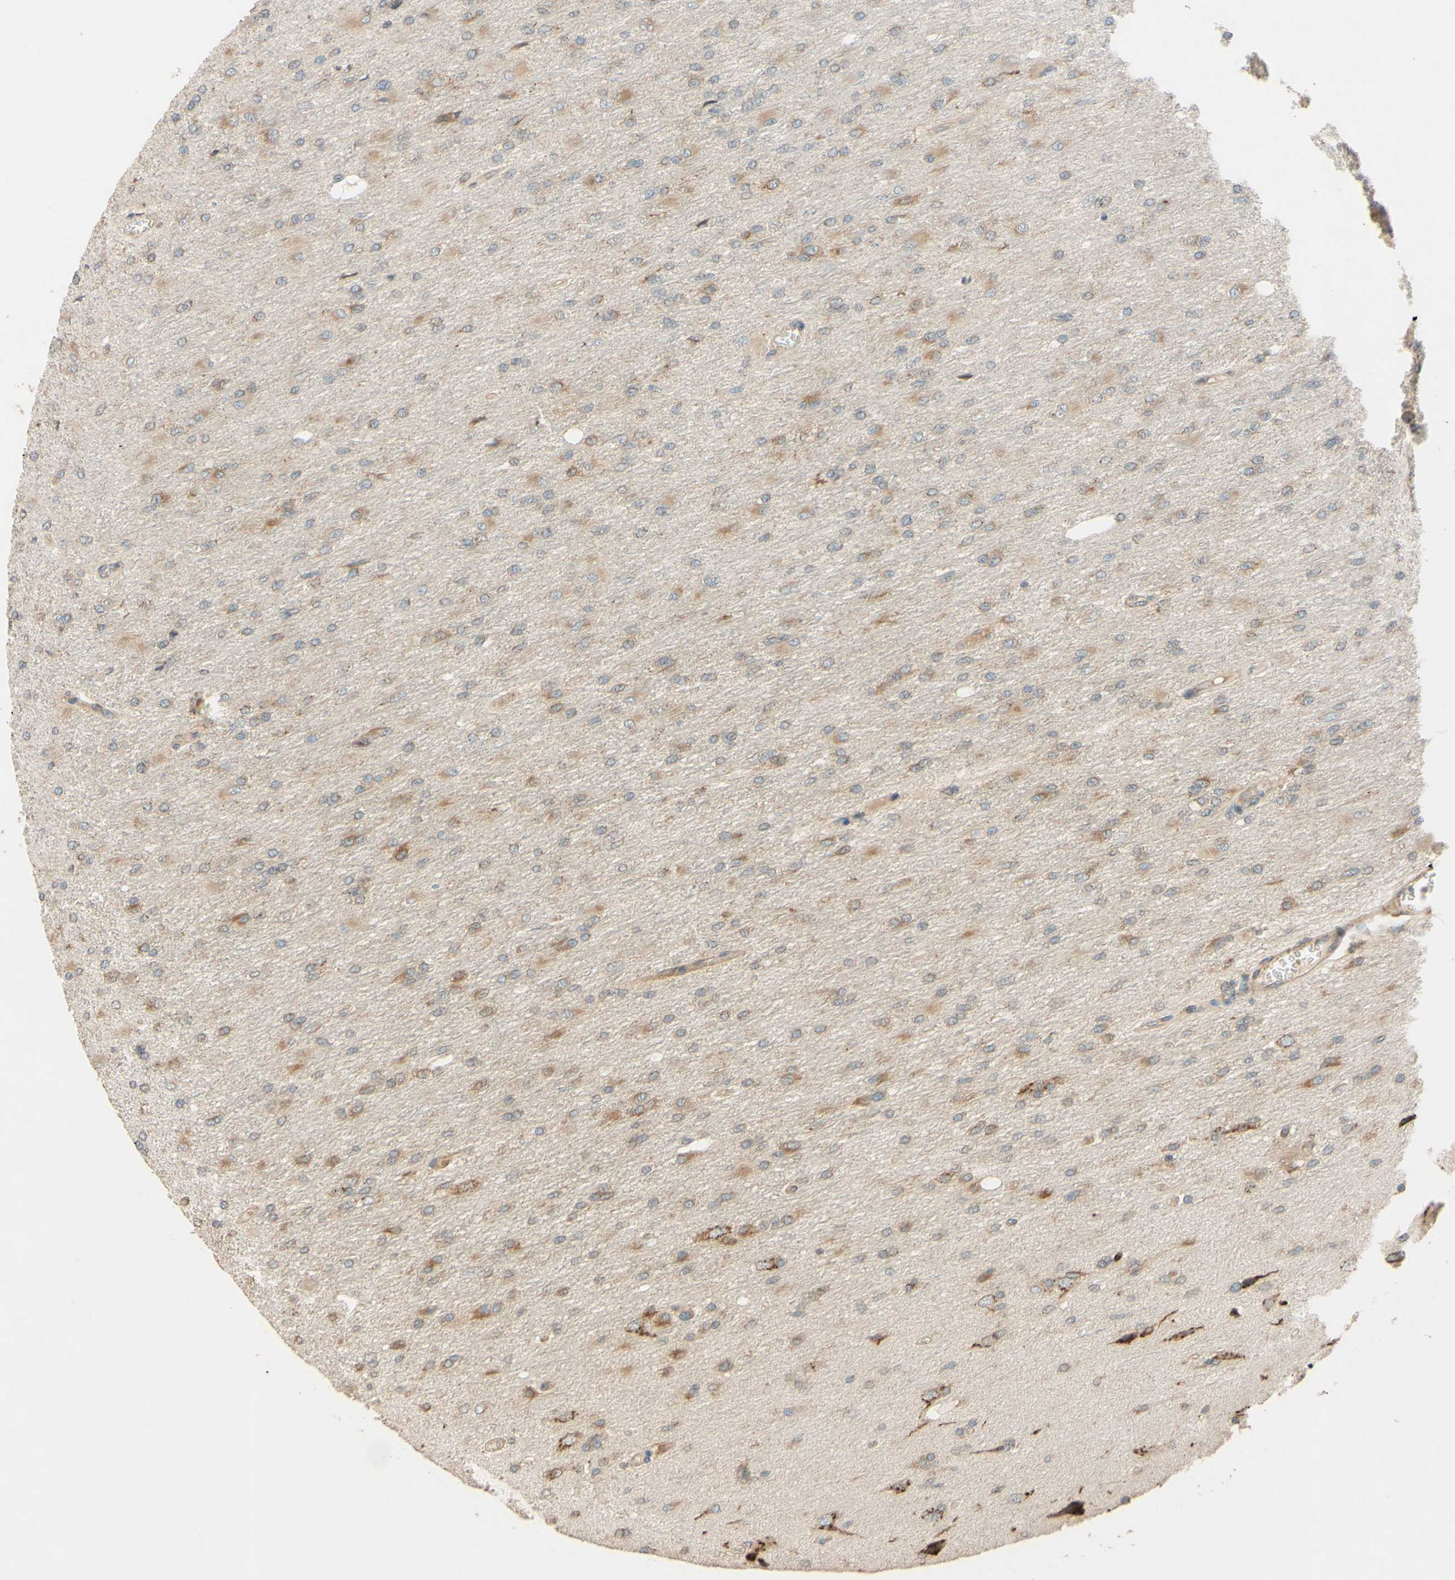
{"staining": {"intensity": "weak", "quantity": ">75%", "location": "cytoplasmic/membranous"}, "tissue": "glioma", "cell_type": "Tumor cells", "image_type": "cancer", "snomed": [{"axis": "morphology", "description": "Glioma, malignant, High grade"}, {"axis": "topography", "description": "Cerebral cortex"}], "caption": "Glioma stained for a protein demonstrates weak cytoplasmic/membranous positivity in tumor cells.", "gene": "PTPRU", "patient": {"sex": "female", "age": 36}}